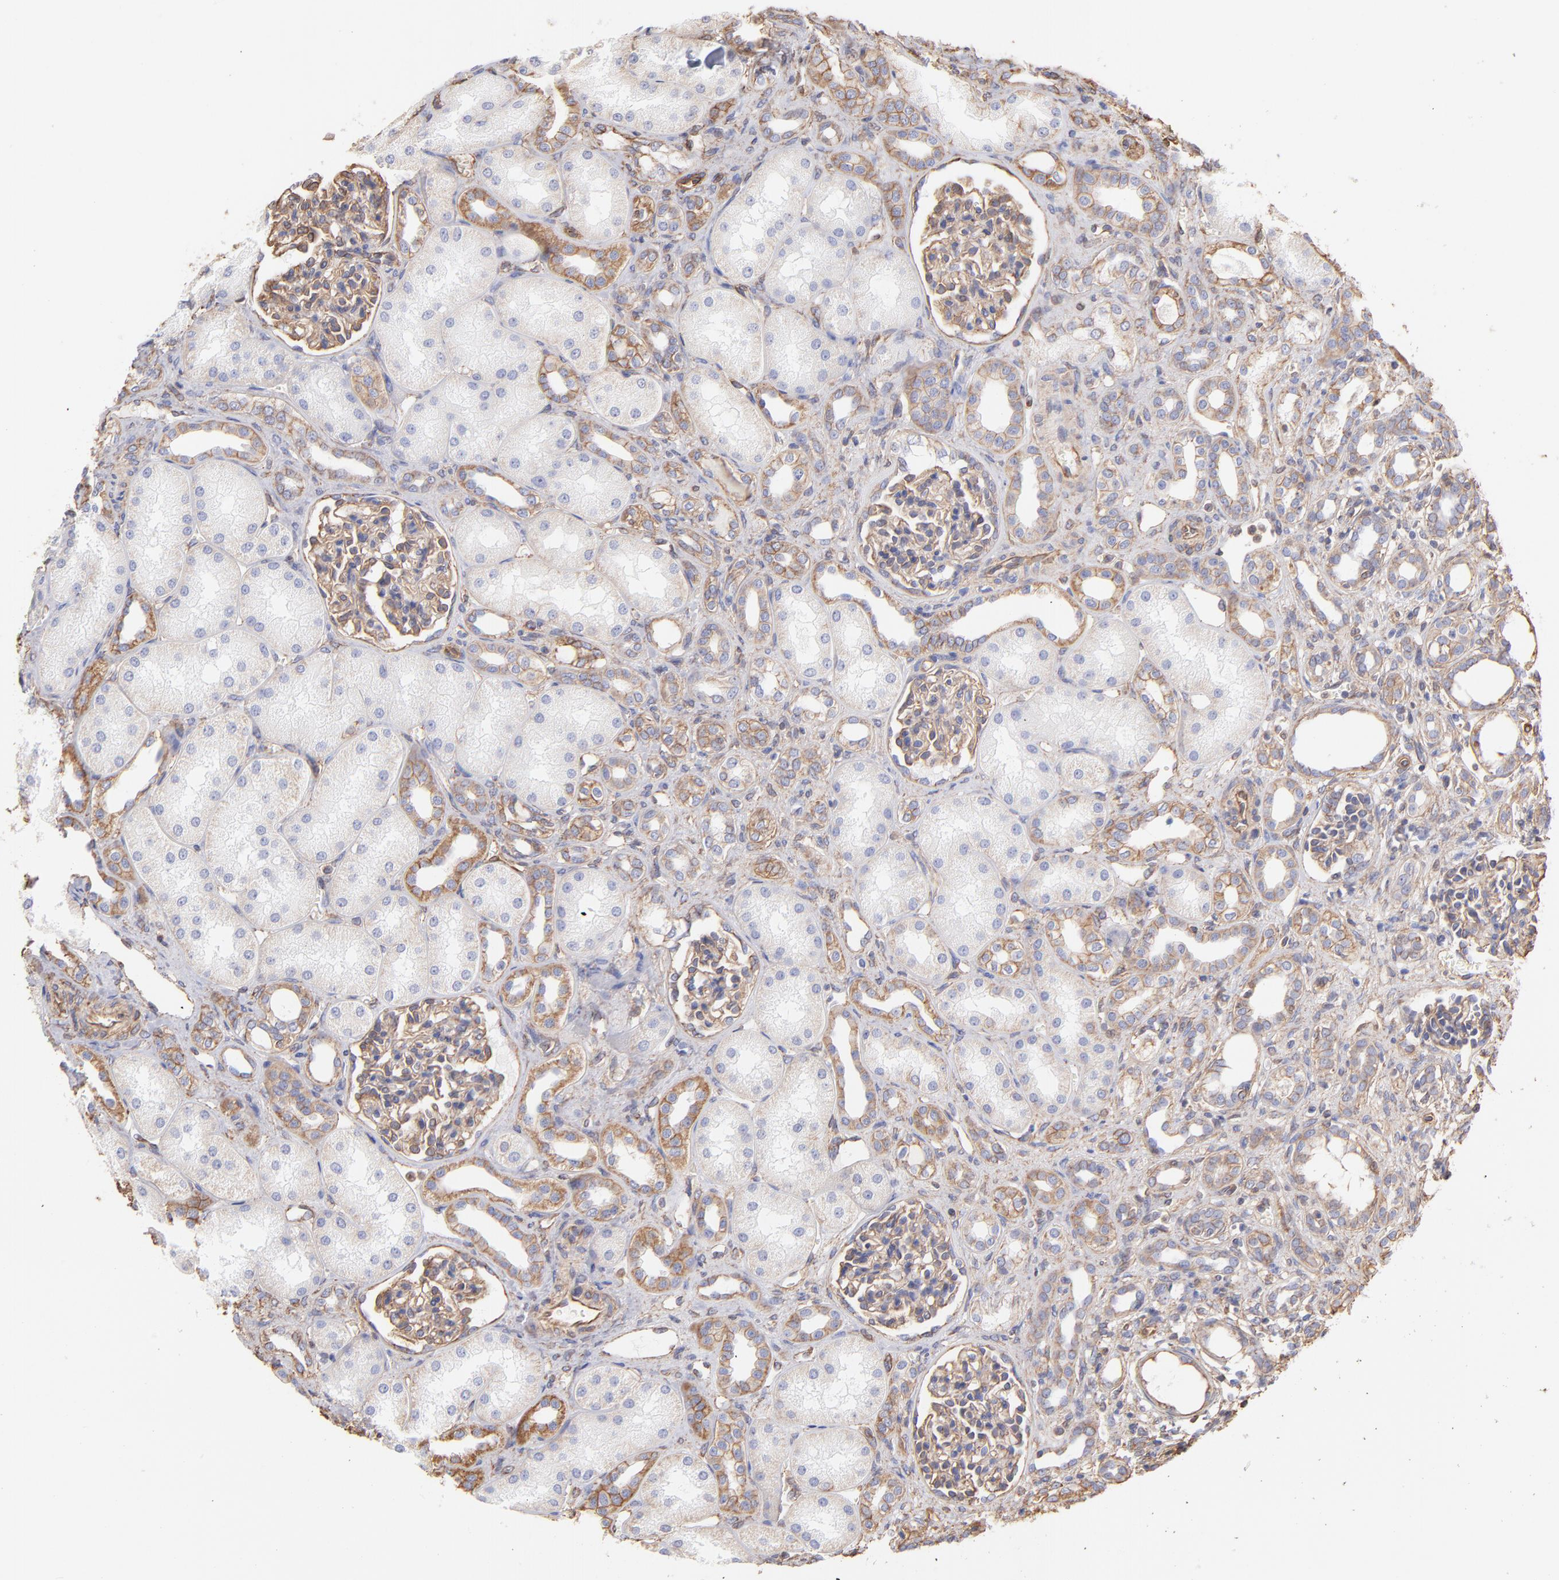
{"staining": {"intensity": "weak", "quantity": "25%-75%", "location": "cytoplasmic/membranous"}, "tissue": "kidney", "cell_type": "Cells in glomeruli", "image_type": "normal", "snomed": [{"axis": "morphology", "description": "Normal tissue, NOS"}, {"axis": "topography", "description": "Kidney"}], "caption": "Brown immunohistochemical staining in unremarkable human kidney displays weak cytoplasmic/membranous staining in approximately 25%-75% of cells in glomeruli.", "gene": "PLEC", "patient": {"sex": "male", "age": 7}}